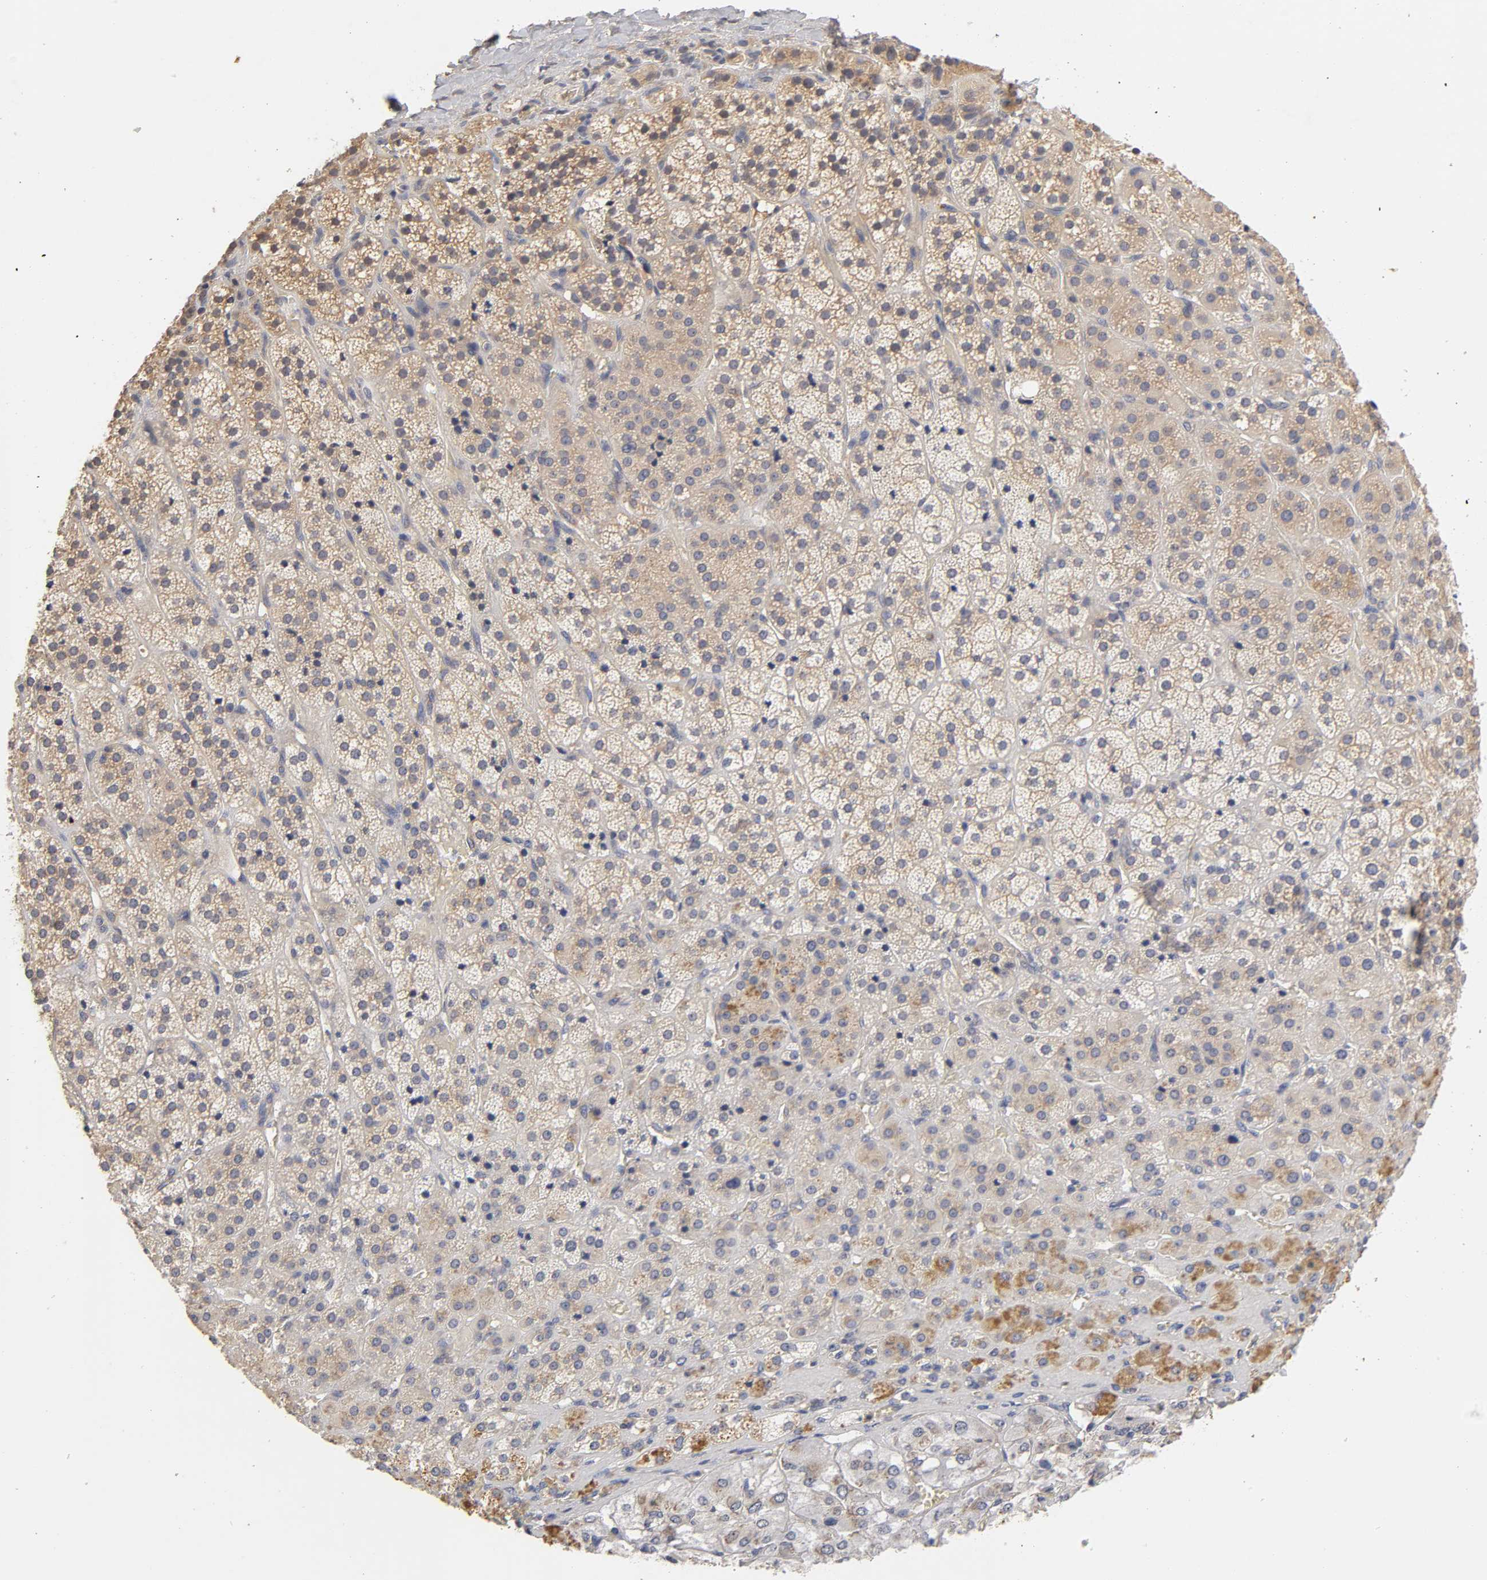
{"staining": {"intensity": "moderate", "quantity": ">75%", "location": "cytoplasmic/membranous"}, "tissue": "adrenal gland", "cell_type": "Glandular cells", "image_type": "normal", "snomed": [{"axis": "morphology", "description": "Normal tissue, NOS"}, {"axis": "topography", "description": "Adrenal gland"}], "caption": "Glandular cells reveal medium levels of moderate cytoplasmic/membranous staining in approximately >75% of cells in unremarkable human adrenal gland.", "gene": "RPS29", "patient": {"sex": "female", "age": 71}}